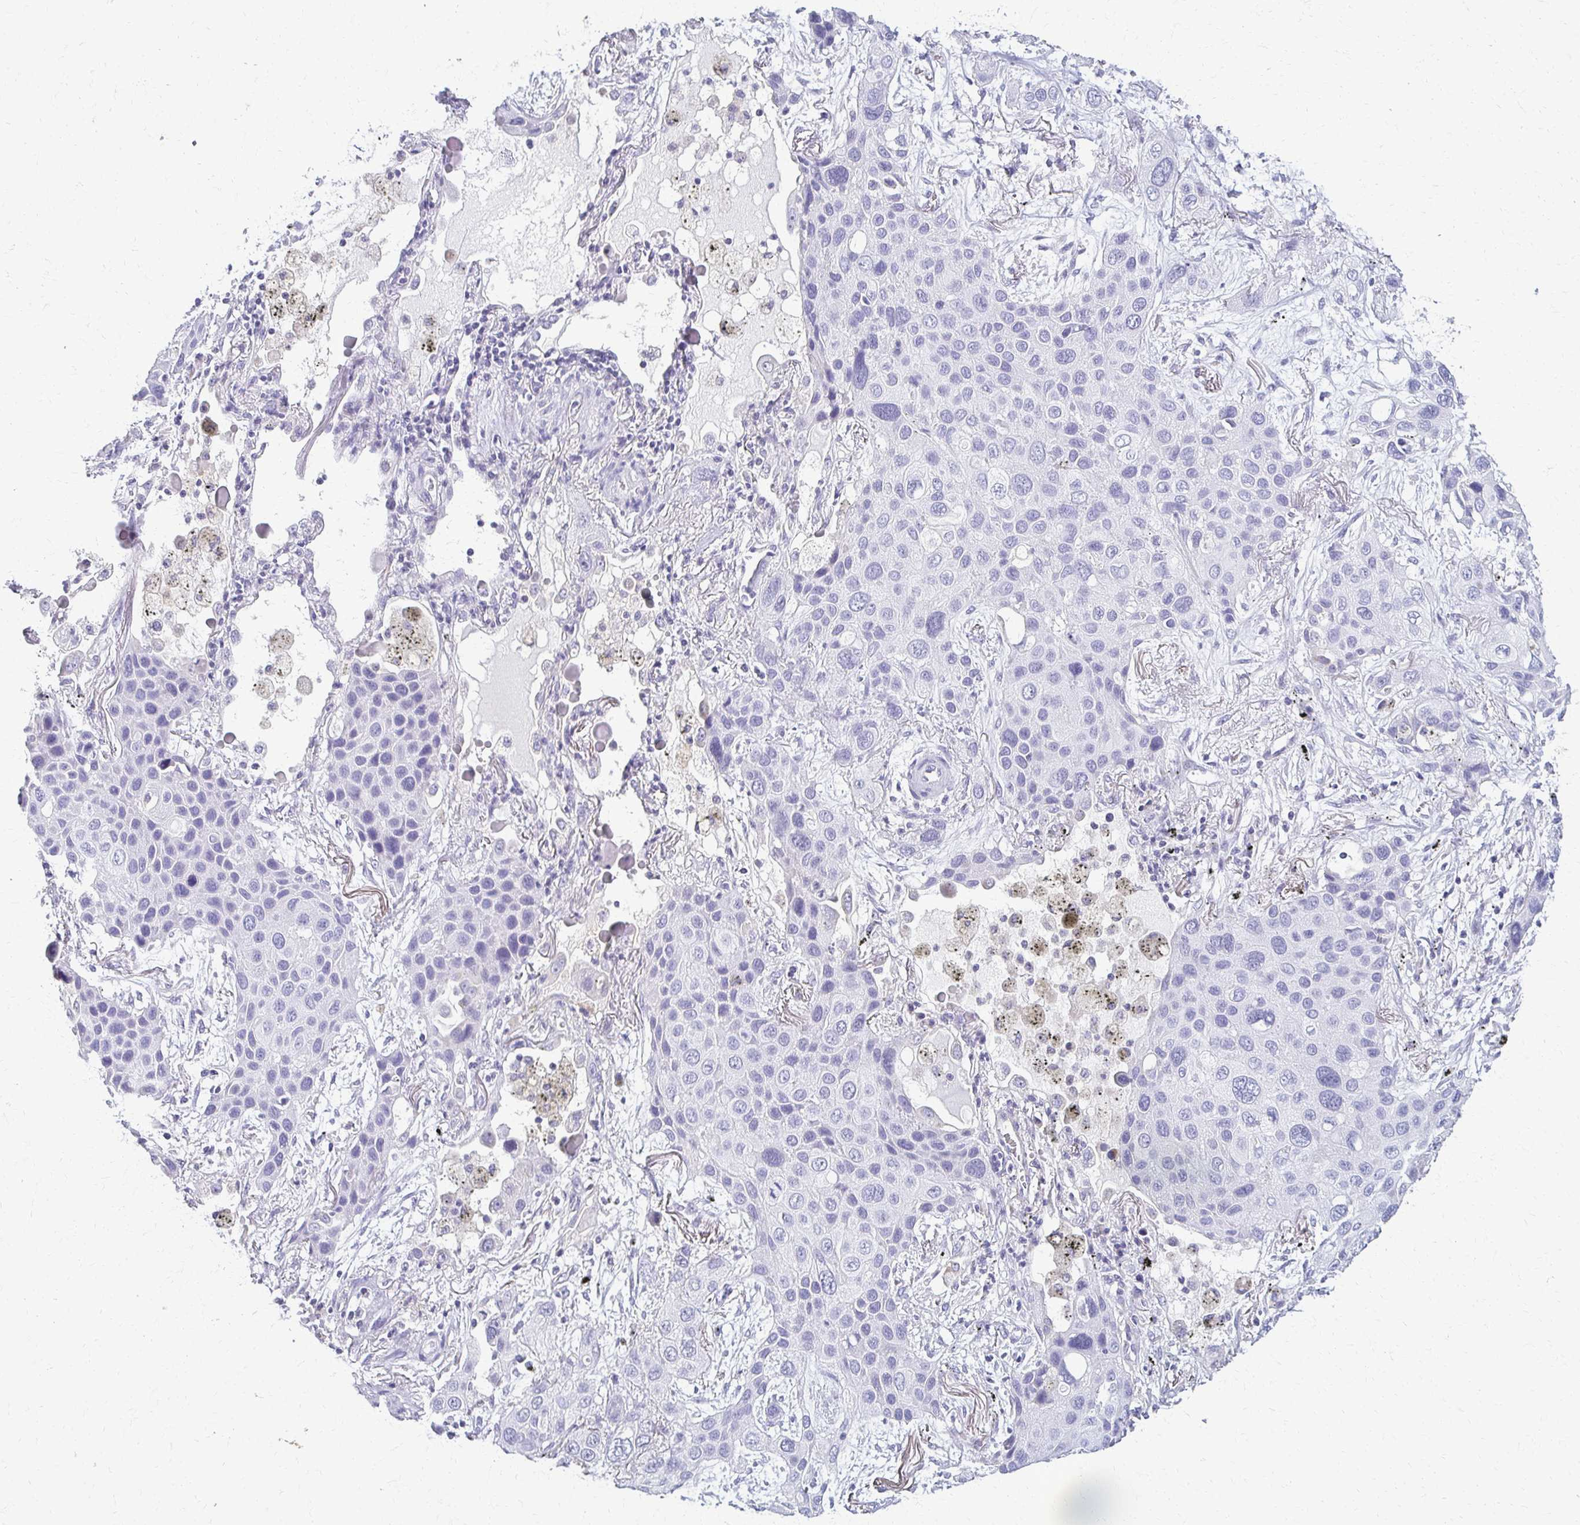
{"staining": {"intensity": "negative", "quantity": "none", "location": "none"}, "tissue": "lung cancer", "cell_type": "Tumor cells", "image_type": "cancer", "snomed": [{"axis": "morphology", "description": "Squamous cell carcinoma, NOS"}, {"axis": "morphology", "description": "Squamous cell carcinoma, metastatic, NOS"}, {"axis": "topography", "description": "Lung"}], "caption": "Immunohistochemical staining of lung cancer shows no significant staining in tumor cells.", "gene": "FCGR2B", "patient": {"sex": "male", "age": 59}}